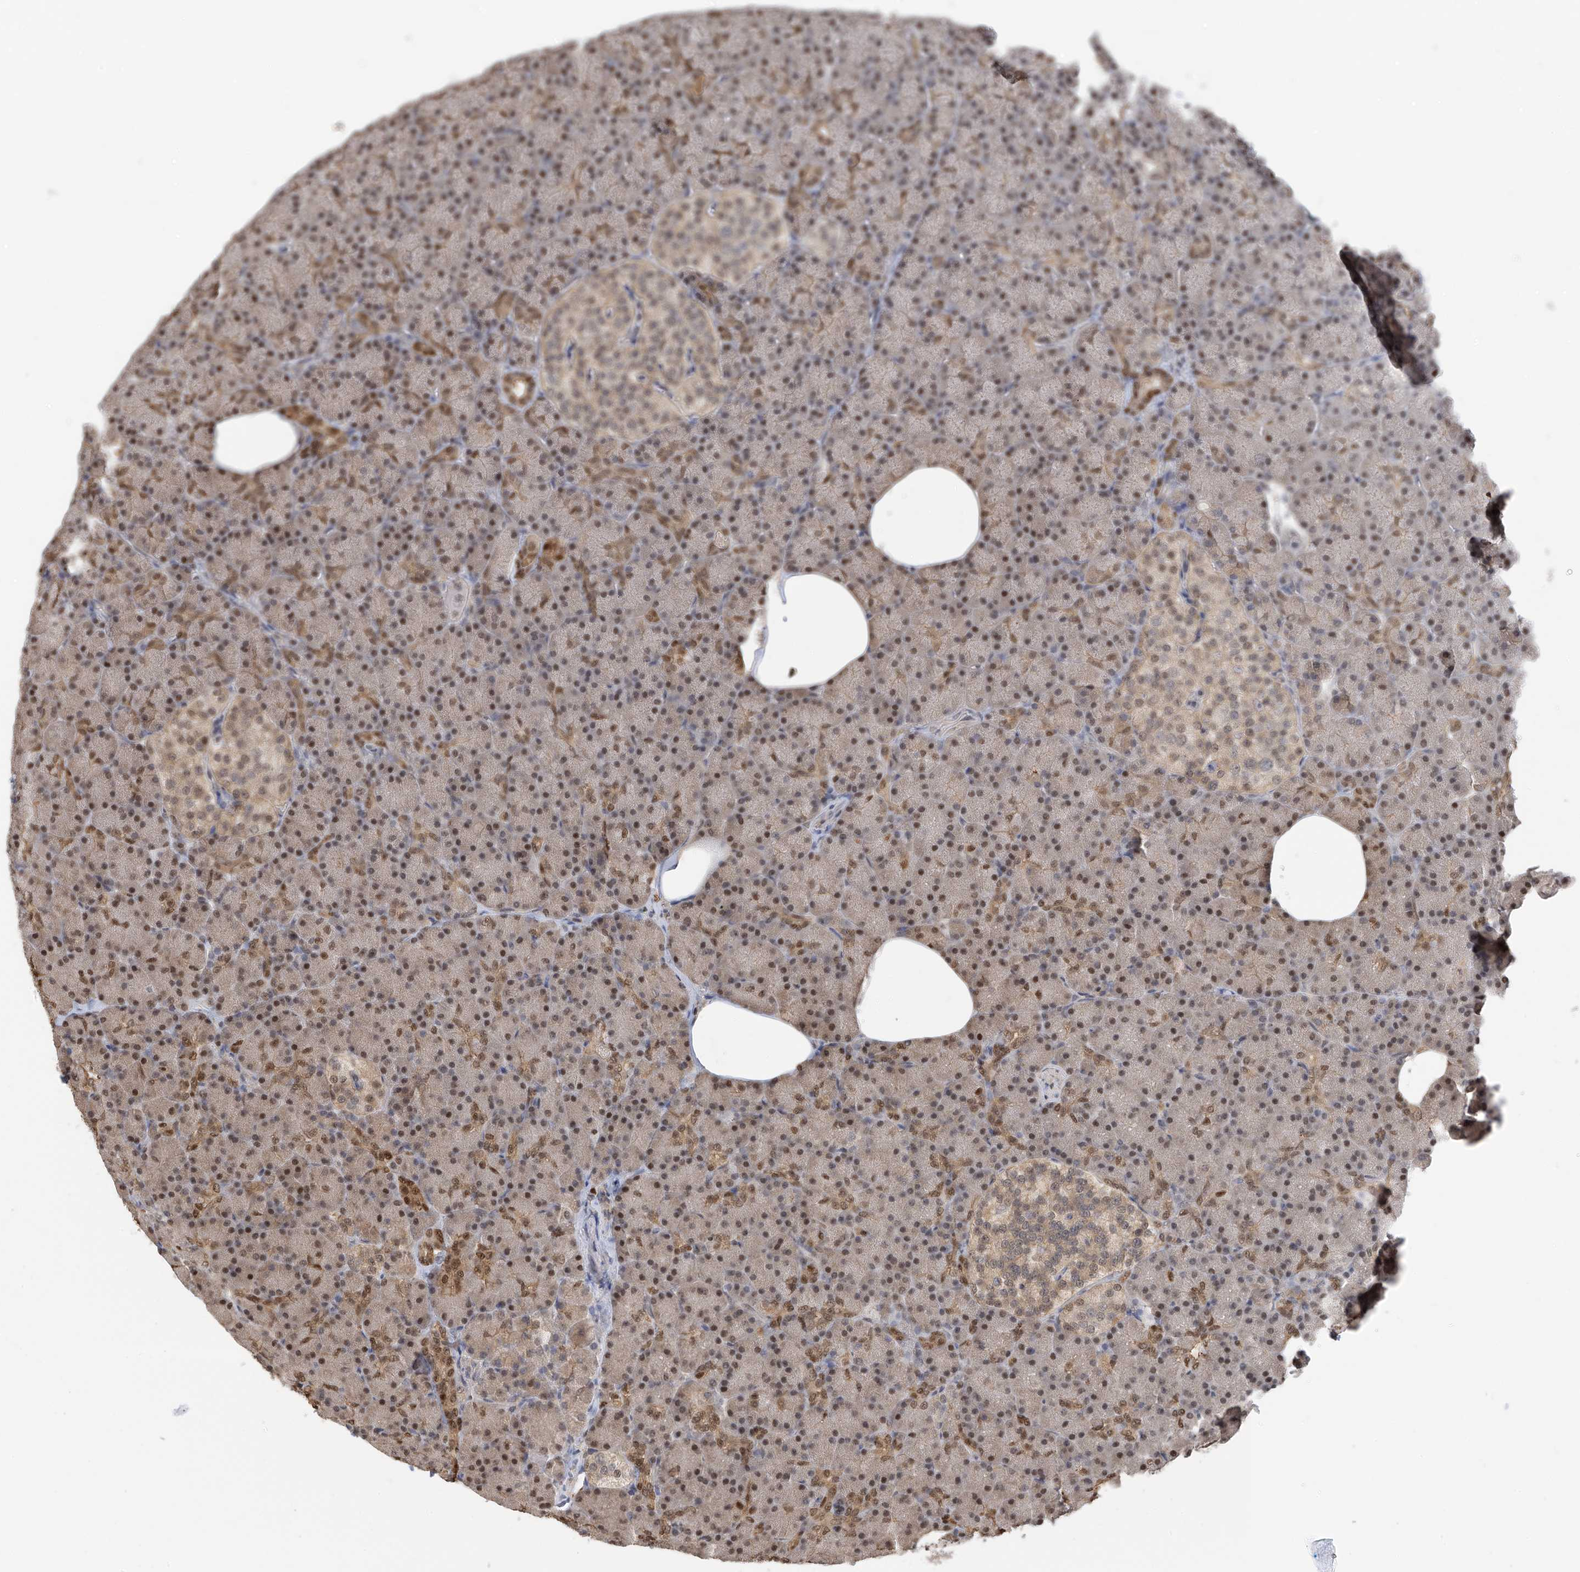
{"staining": {"intensity": "moderate", "quantity": ">75%", "location": "nuclear"}, "tissue": "pancreas", "cell_type": "Exocrine glandular cells", "image_type": "normal", "snomed": [{"axis": "morphology", "description": "Normal tissue, NOS"}, {"axis": "topography", "description": "Pancreas"}], "caption": "The histopathology image shows immunohistochemical staining of benign pancreas. There is moderate nuclear staining is appreciated in approximately >75% of exocrine glandular cells. The protein is shown in brown color, while the nuclei are stained blue.", "gene": "PMM1", "patient": {"sex": "female", "age": 43}}